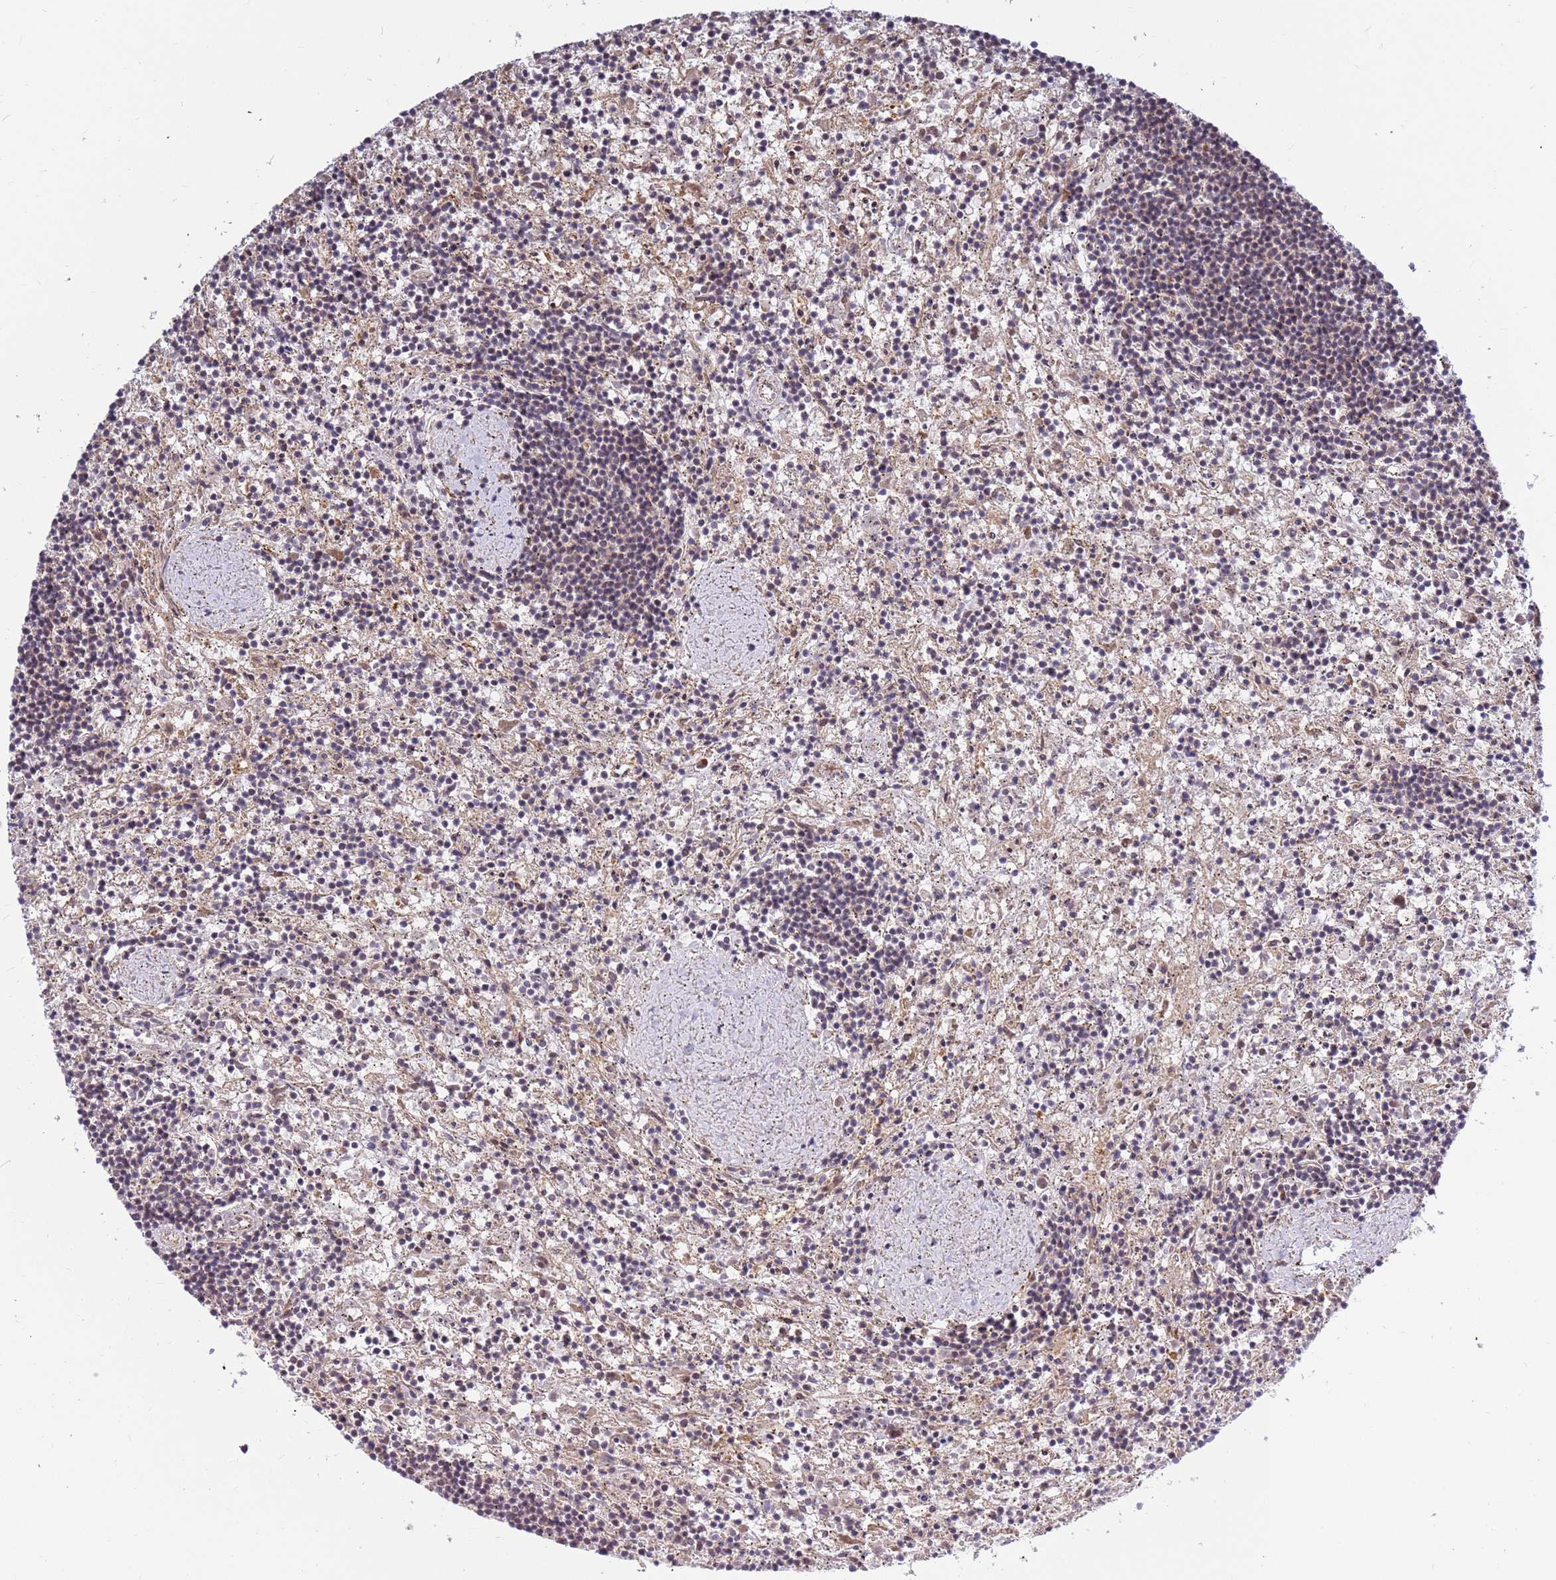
{"staining": {"intensity": "negative", "quantity": "none", "location": "none"}, "tissue": "lymphoma", "cell_type": "Tumor cells", "image_type": "cancer", "snomed": [{"axis": "morphology", "description": "Malignant lymphoma, non-Hodgkin's type, Low grade"}, {"axis": "topography", "description": "Spleen"}], "caption": "DAB (3,3'-diaminobenzidine) immunohistochemical staining of lymphoma demonstrates no significant expression in tumor cells. Nuclei are stained in blue.", "gene": "HAUS3", "patient": {"sex": "male", "age": 76}}